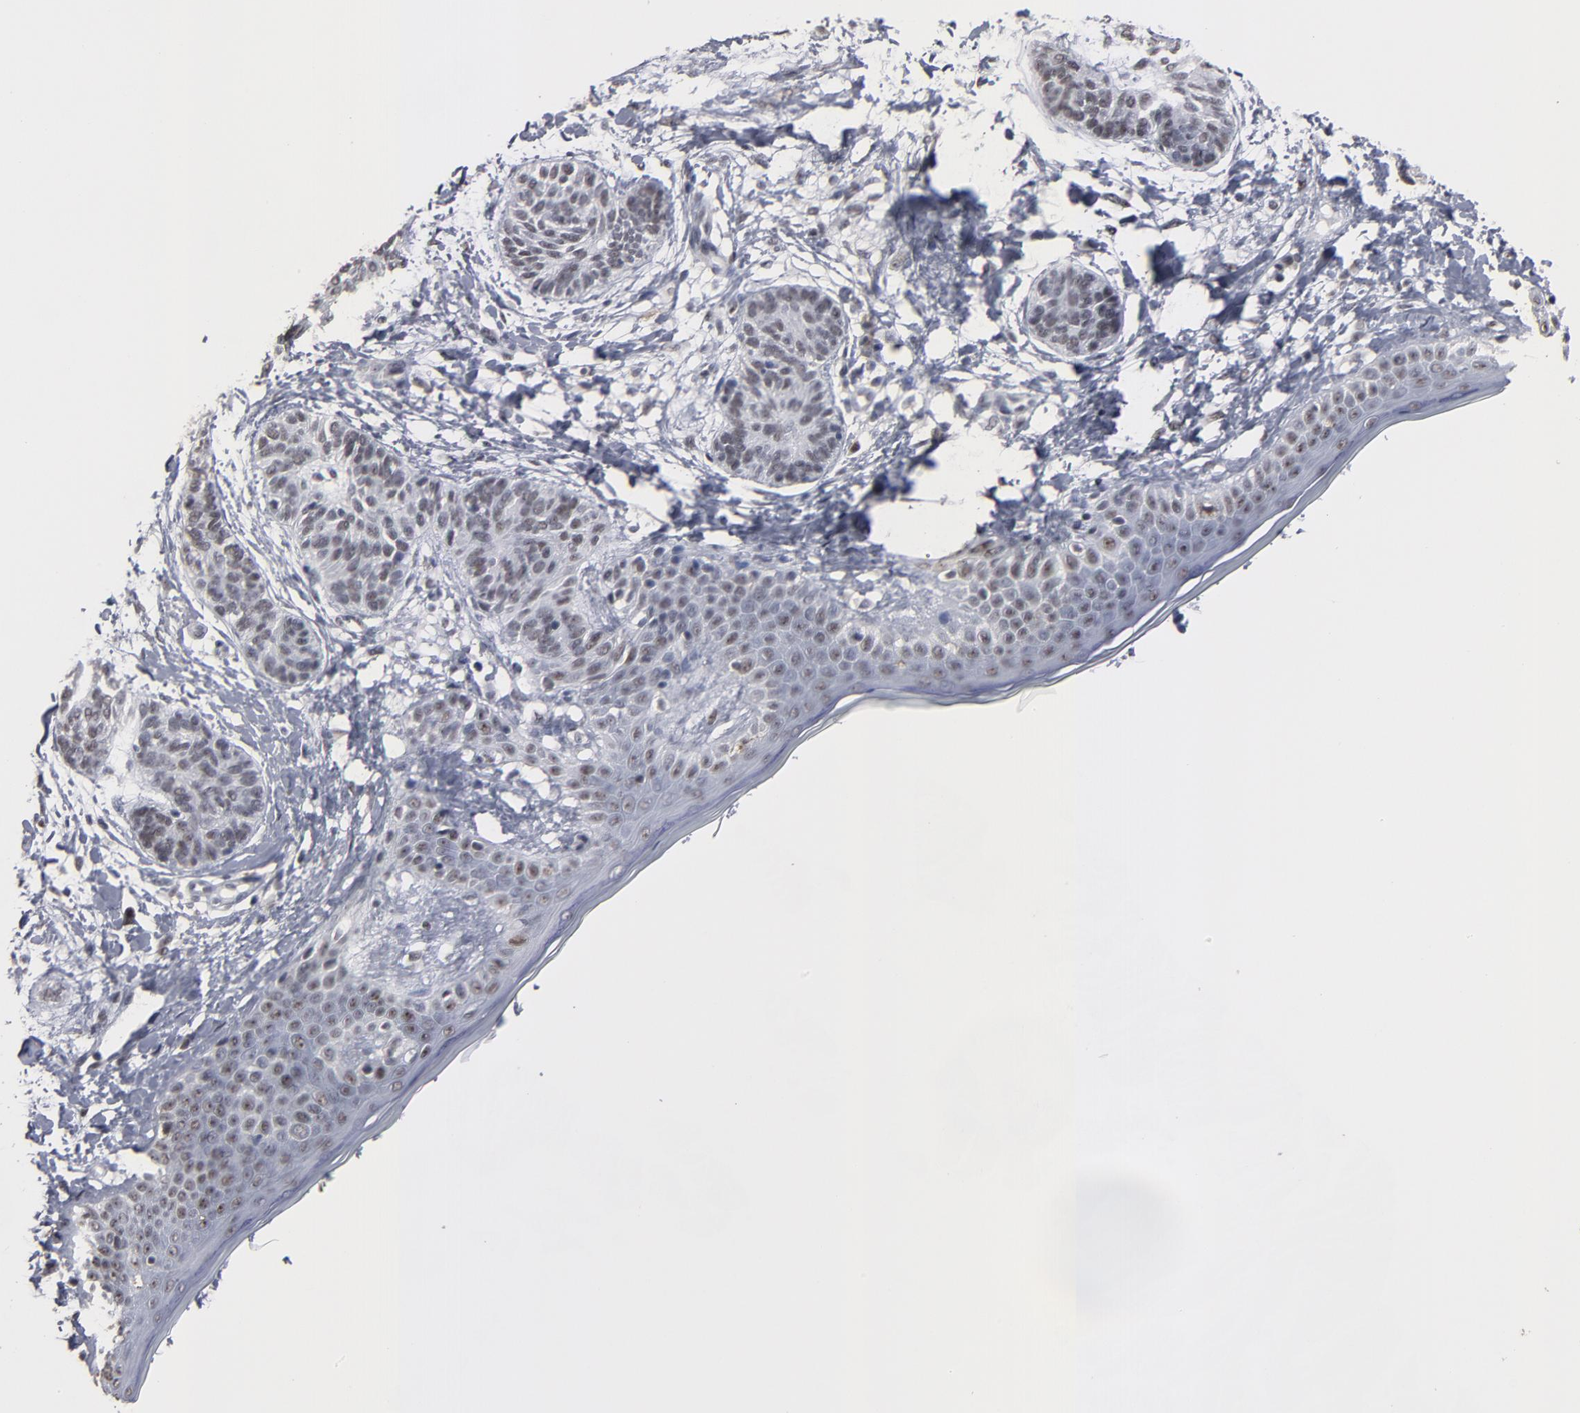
{"staining": {"intensity": "weak", "quantity": "25%-75%", "location": "nuclear"}, "tissue": "skin cancer", "cell_type": "Tumor cells", "image_type": "cancer", "snomed": [{"axis": "morphology", "description": "Normal tissue, NOS"}, {"axis": "morphology", "description": "Basal cell carcinoma"}, {"axis": "topography", "description": "Skin"}], "caption": "Protein staining demonstrates weak nuclear positivity in approximately 25%-75% of tumor cells in skin basal cell carcinoma.", "gene": "SSRP1", "patient": {"sex": "male", "age": 63}}